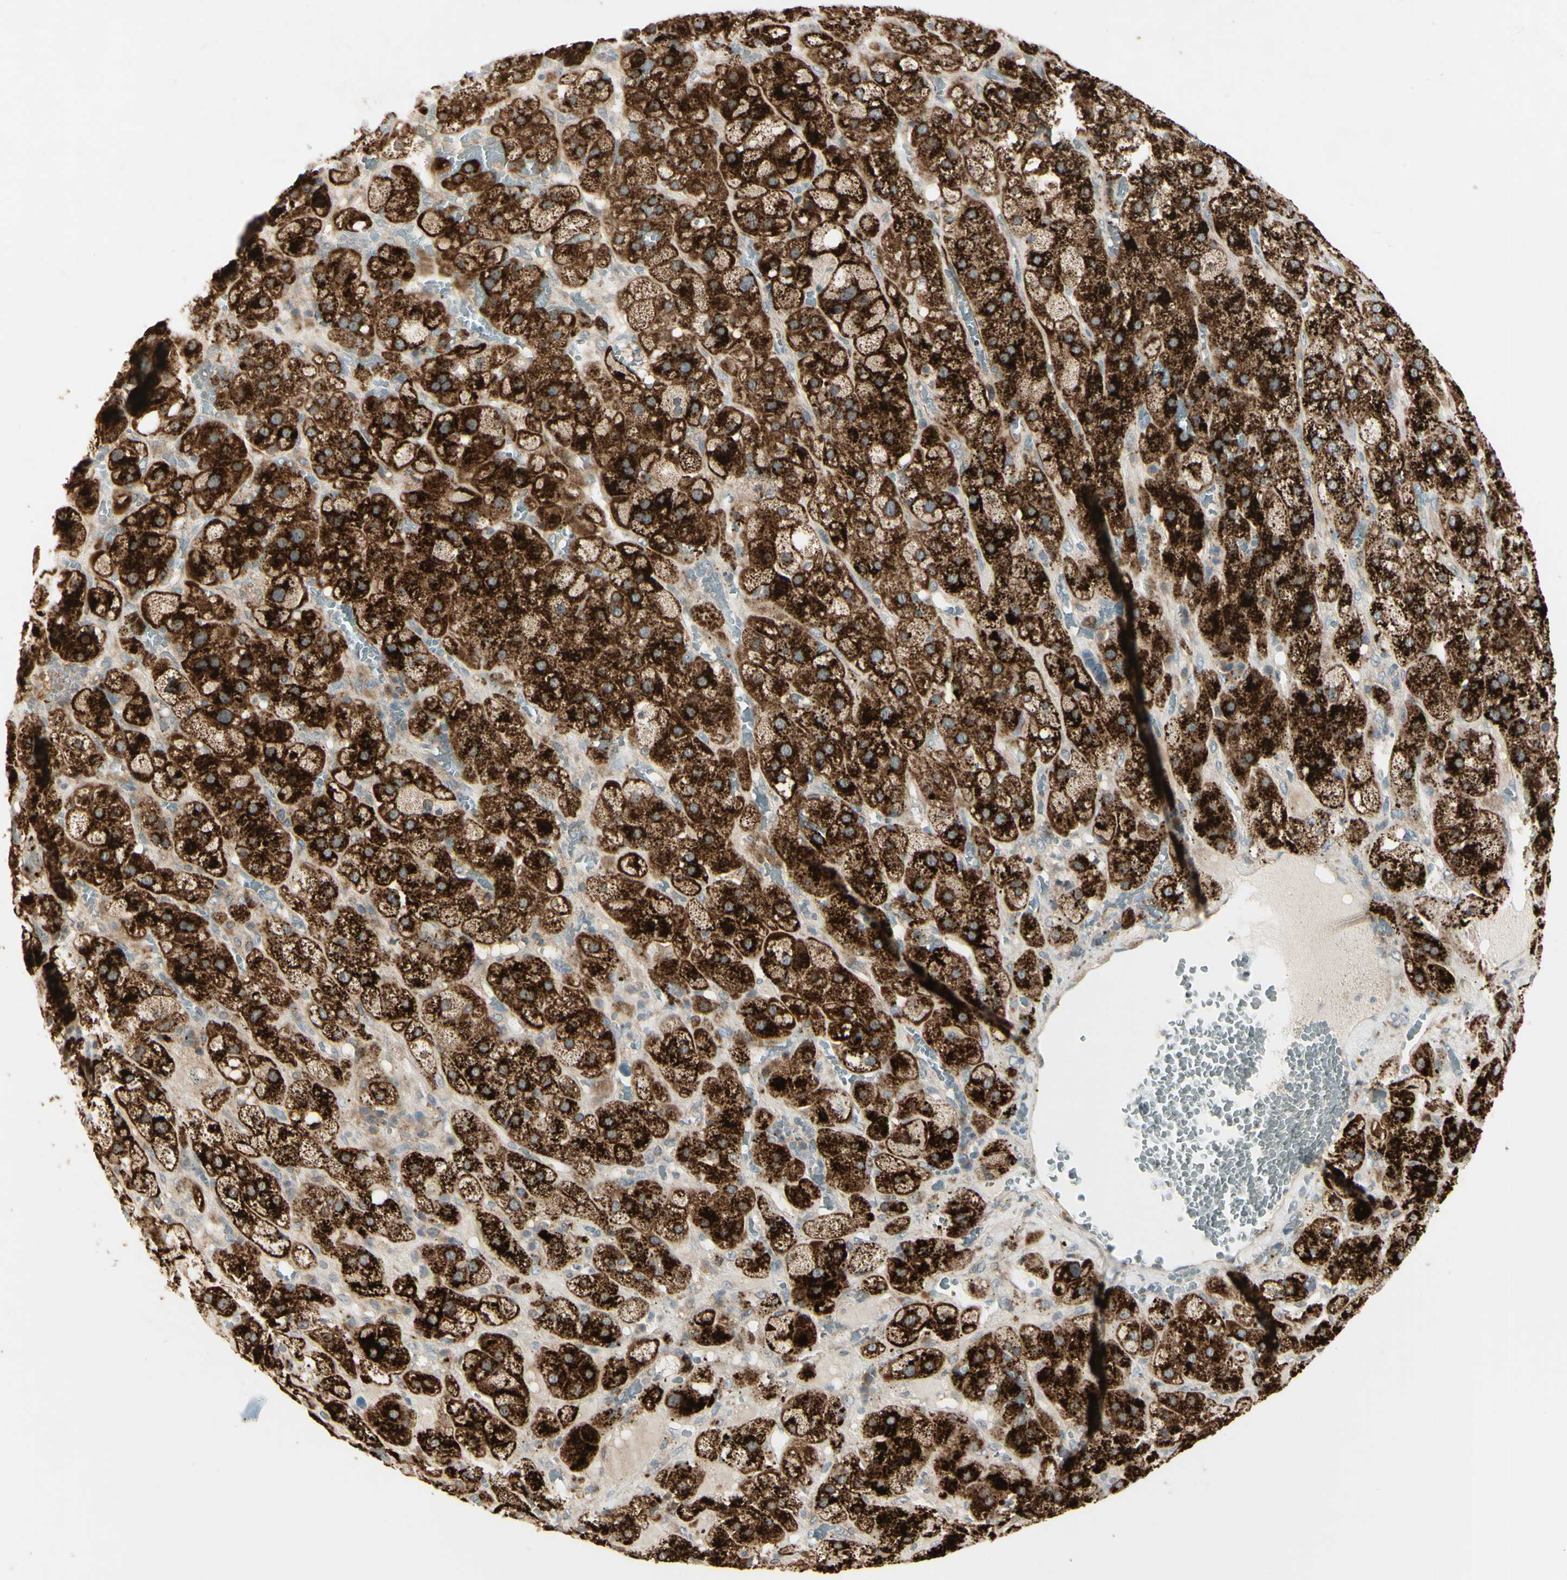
{"staining": {"intensity": "strong", "quantity": ">75%", "location": "cytoplasmic/membranous"}, "tissue": "adrenal gland", "cell_type": "Glandular cells", "image_type": "normal", "snomed": [{"axis": "morphology", "description": "Normal tissue, NOS"}, {"axis": "topography", "description": "Adrenal gland"}], "caption": "Protein expression analysis of benign adrenal gland demonstrates strong cytoplasmic/membranous positivity in approximately >75% of glandular cells.", "gene": "NDFIP1", "patient": {"sex": "female", "age": 47}}